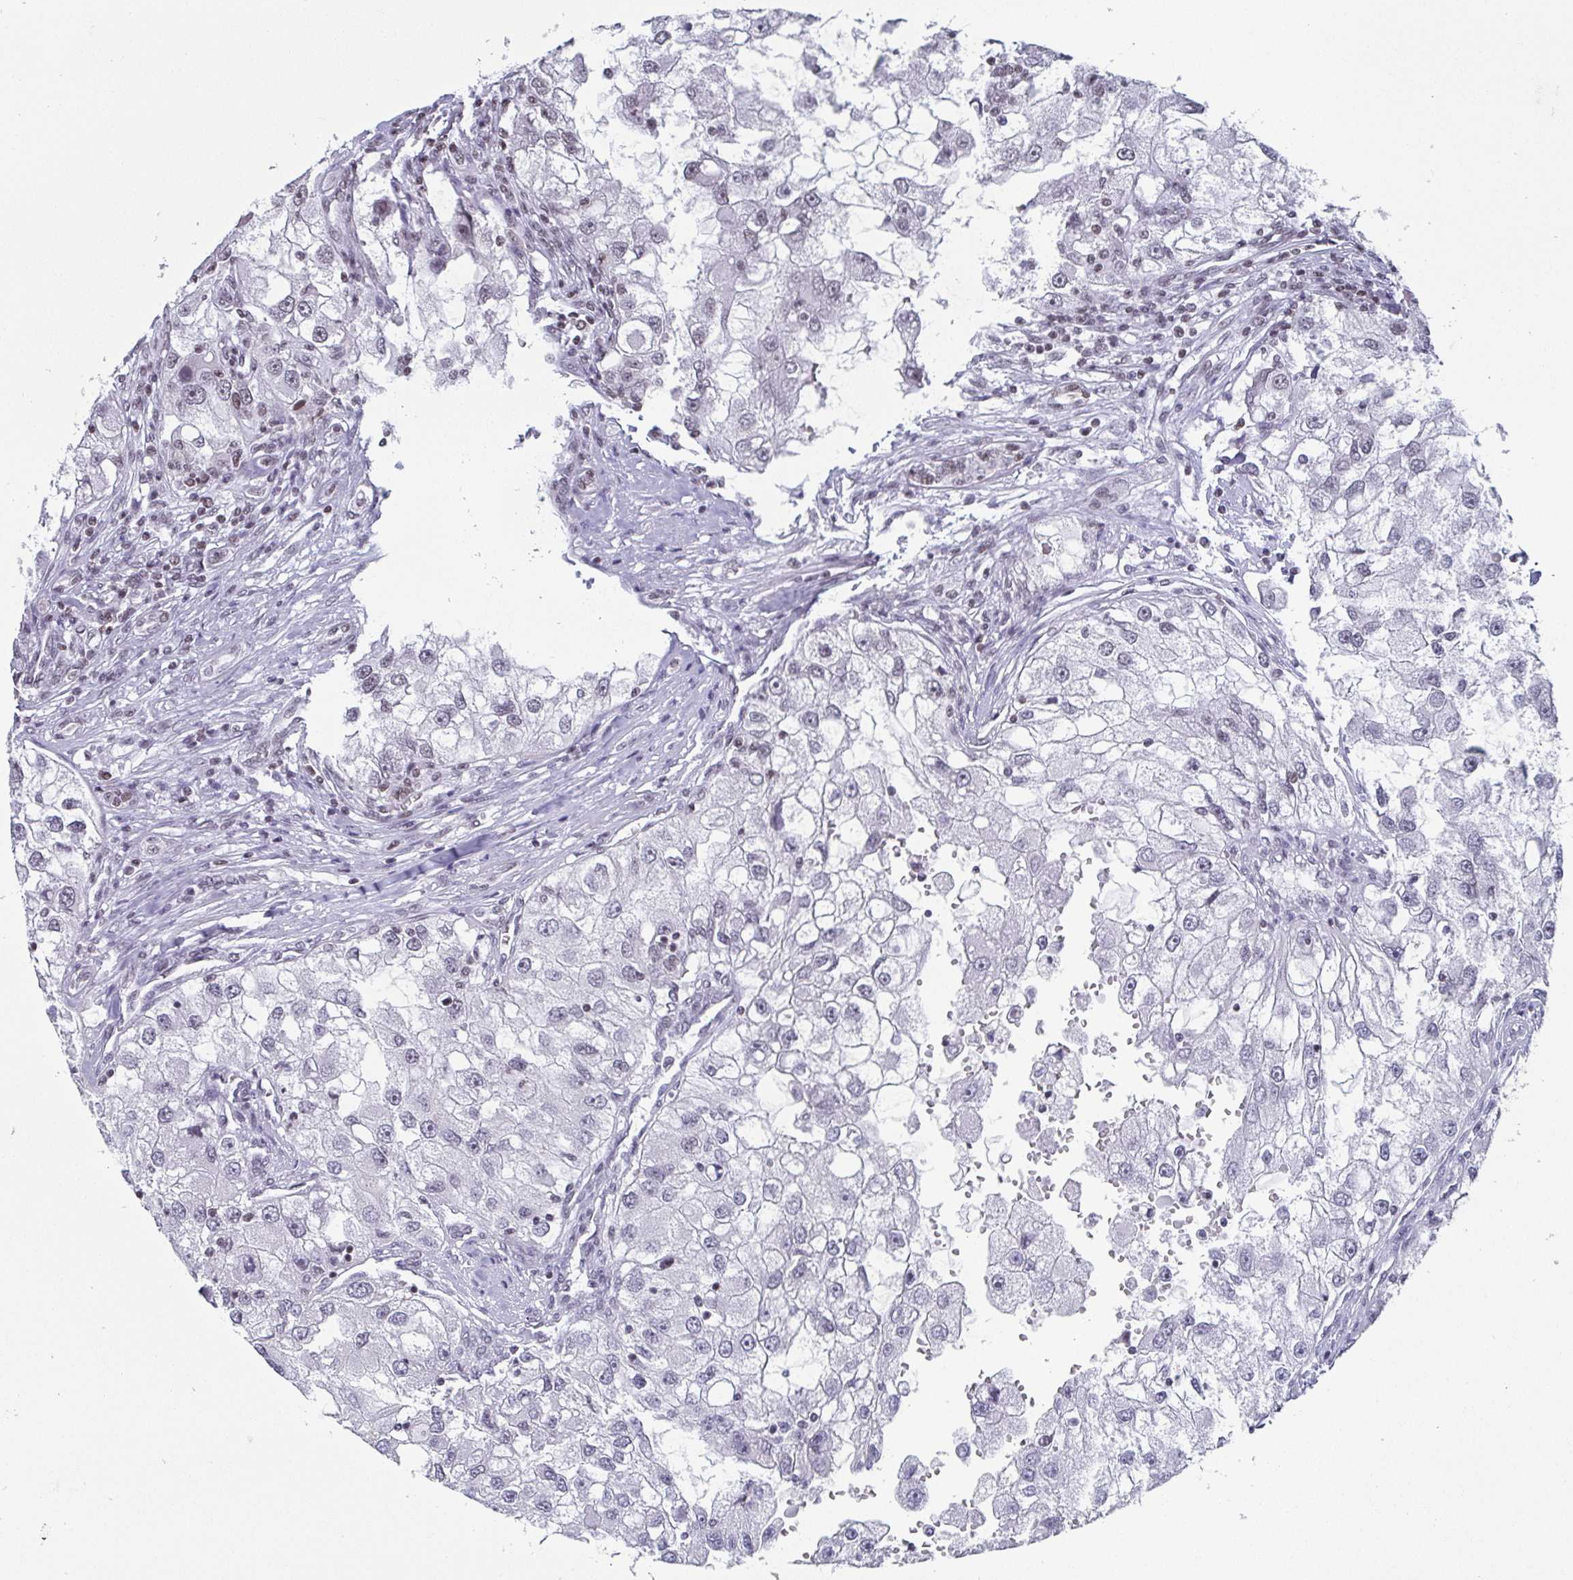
{"staining": {"intensity": "negative", "quantity": "none", "location": "none"}, "tissue": "renal cancer", "cell_type": "Tumor cells", "image_type": "cancer", "snomed": [{"axis": "morphology", "description": "Adenocarcinoma, NOS"}, {"axis": "topography", "description": "Kidney"}], "caption": "Photomicrograph shows no significant protein staining in tumor cells of renal cancer (adenocarcinoma).", "gene": "CTCF", "patient": {"sex": "male", "age": 63}}